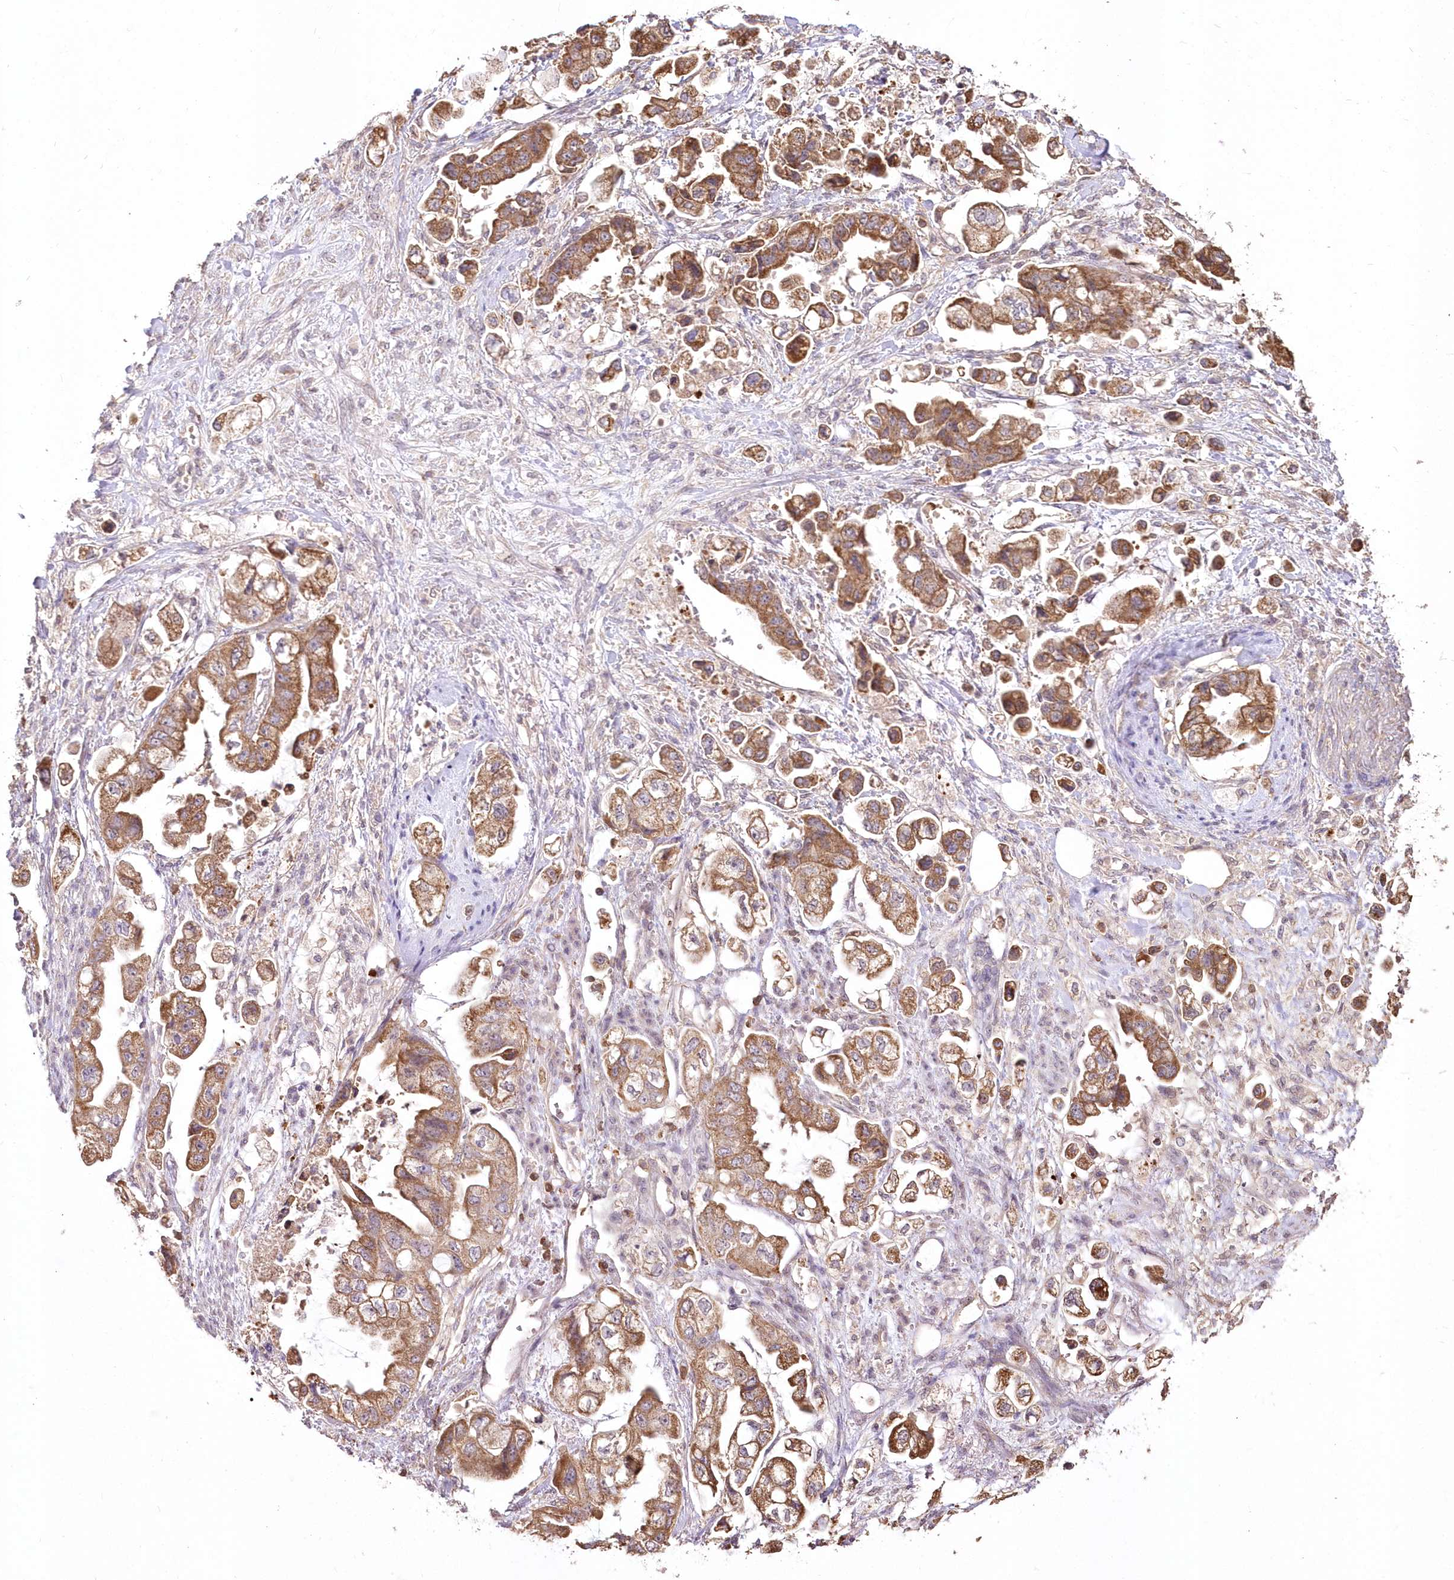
{"staining": {"intensity": "moderate", "quantity": ">75%", "location": "cytoplasmic/membranous"}, "tissue": "stomach cancer", "cell_type": "Tumor cells", "image_type": "cancer", "snomed": [{"axis": "morphology", "description": "Adenocarcinoma, NOS"}, {"axis": "topography", "description": "Stomach"}], "caption": "A medium amount of moderate cytoplasmic/membranous expression is seen in about >75% of tumor cells in stomach cancer tissue.", "gene": "STK17B", "patient": {"sex": "male", "age": 62}}